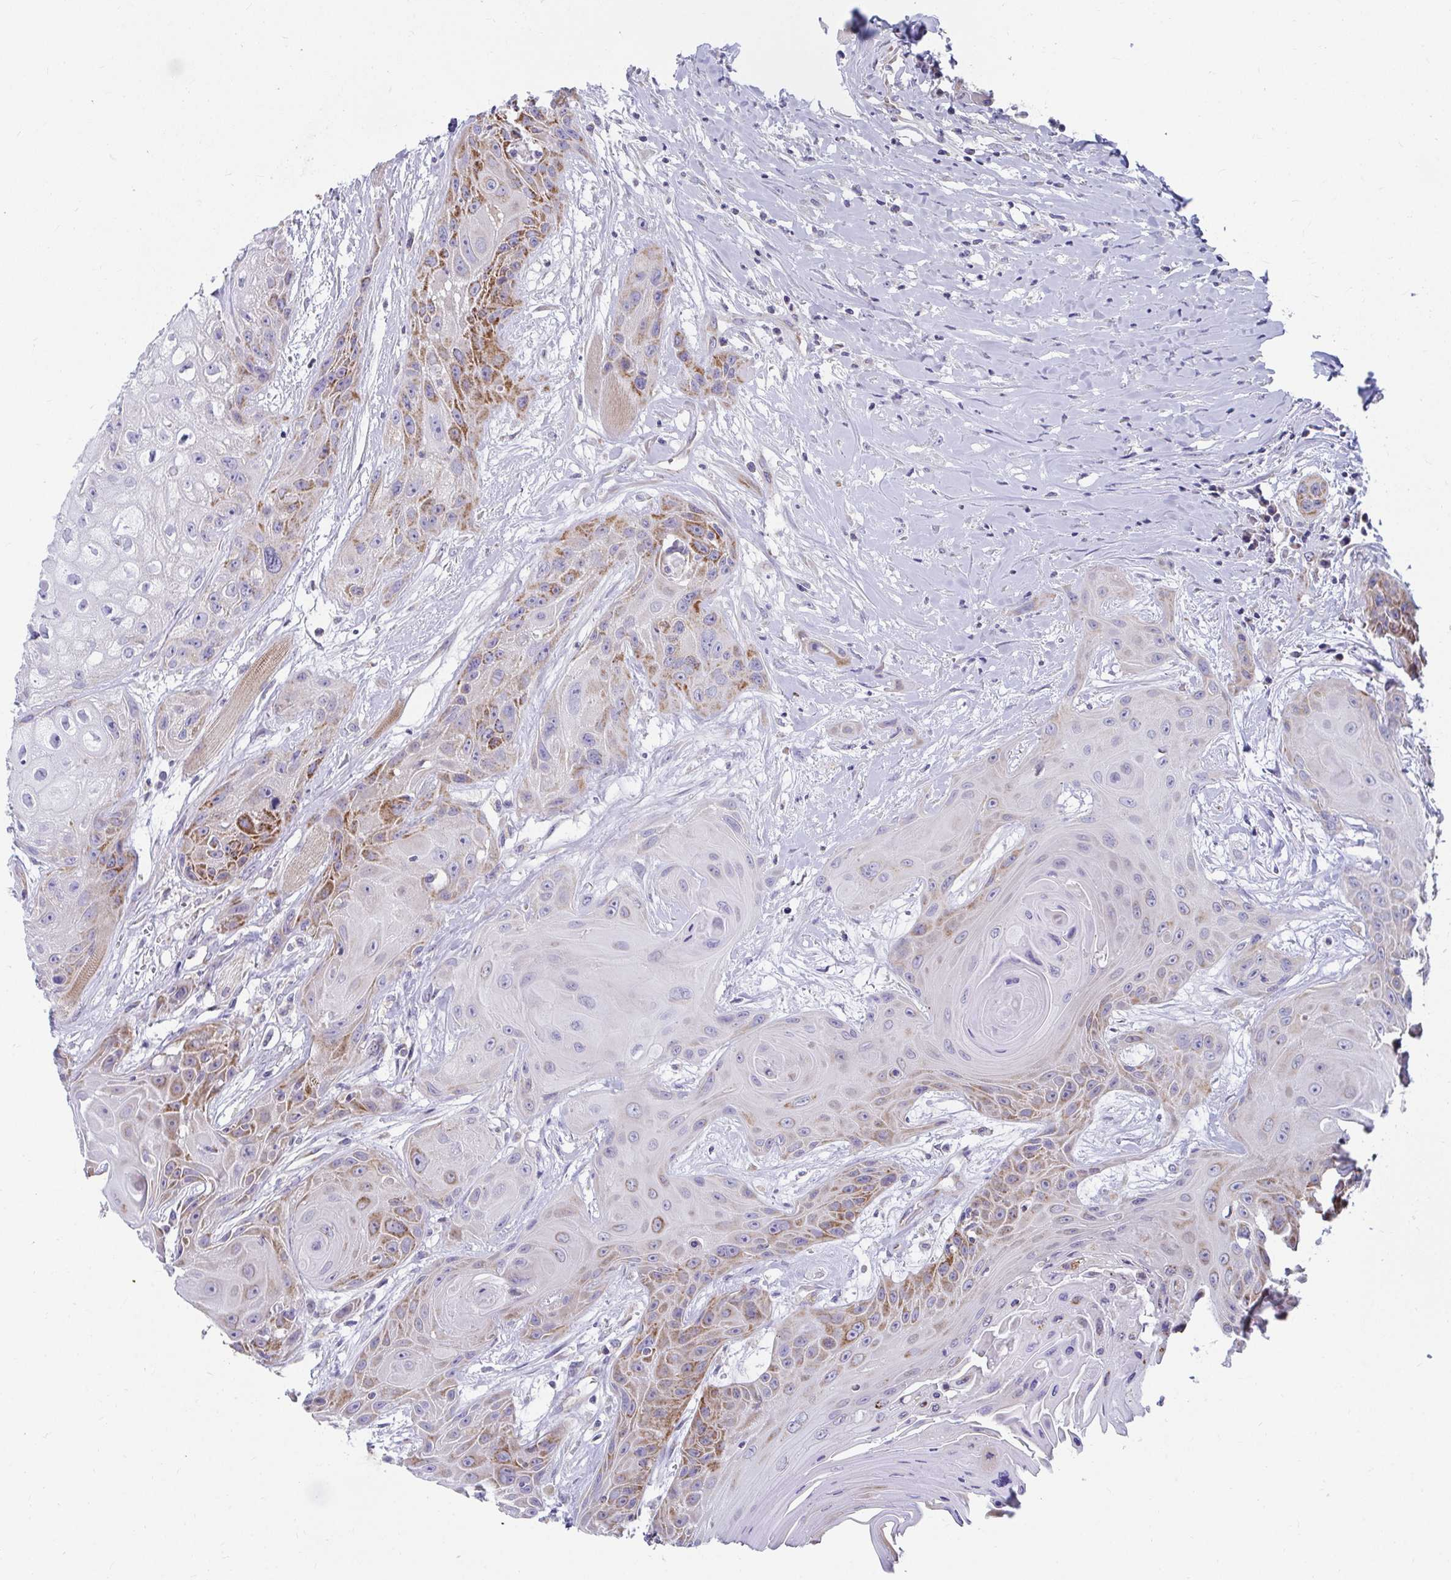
{"staining": {"intensity": "moderate", "quantity": "25%-75%", "location": "cytoplasmic/membranous"}, "tissue": "head and neck cancer", "cell_type": "Tumor cells", "image_type": "cancer", "snomed": [{"axis": "morphology", "description": "Squamous cell carcinoma, NOS"}, {"axis": "topography", "description": "Head-Neck"}], "caption": "Head and neck cancer (squamous cell carcinoma) stained for a protein (brown) shows moderate cytoplasmic/membranous positive expression in approximately 25%-75% of tumor cells.", "gene": "EXOC5", "patient": {"sex": "female", "age": 73}}